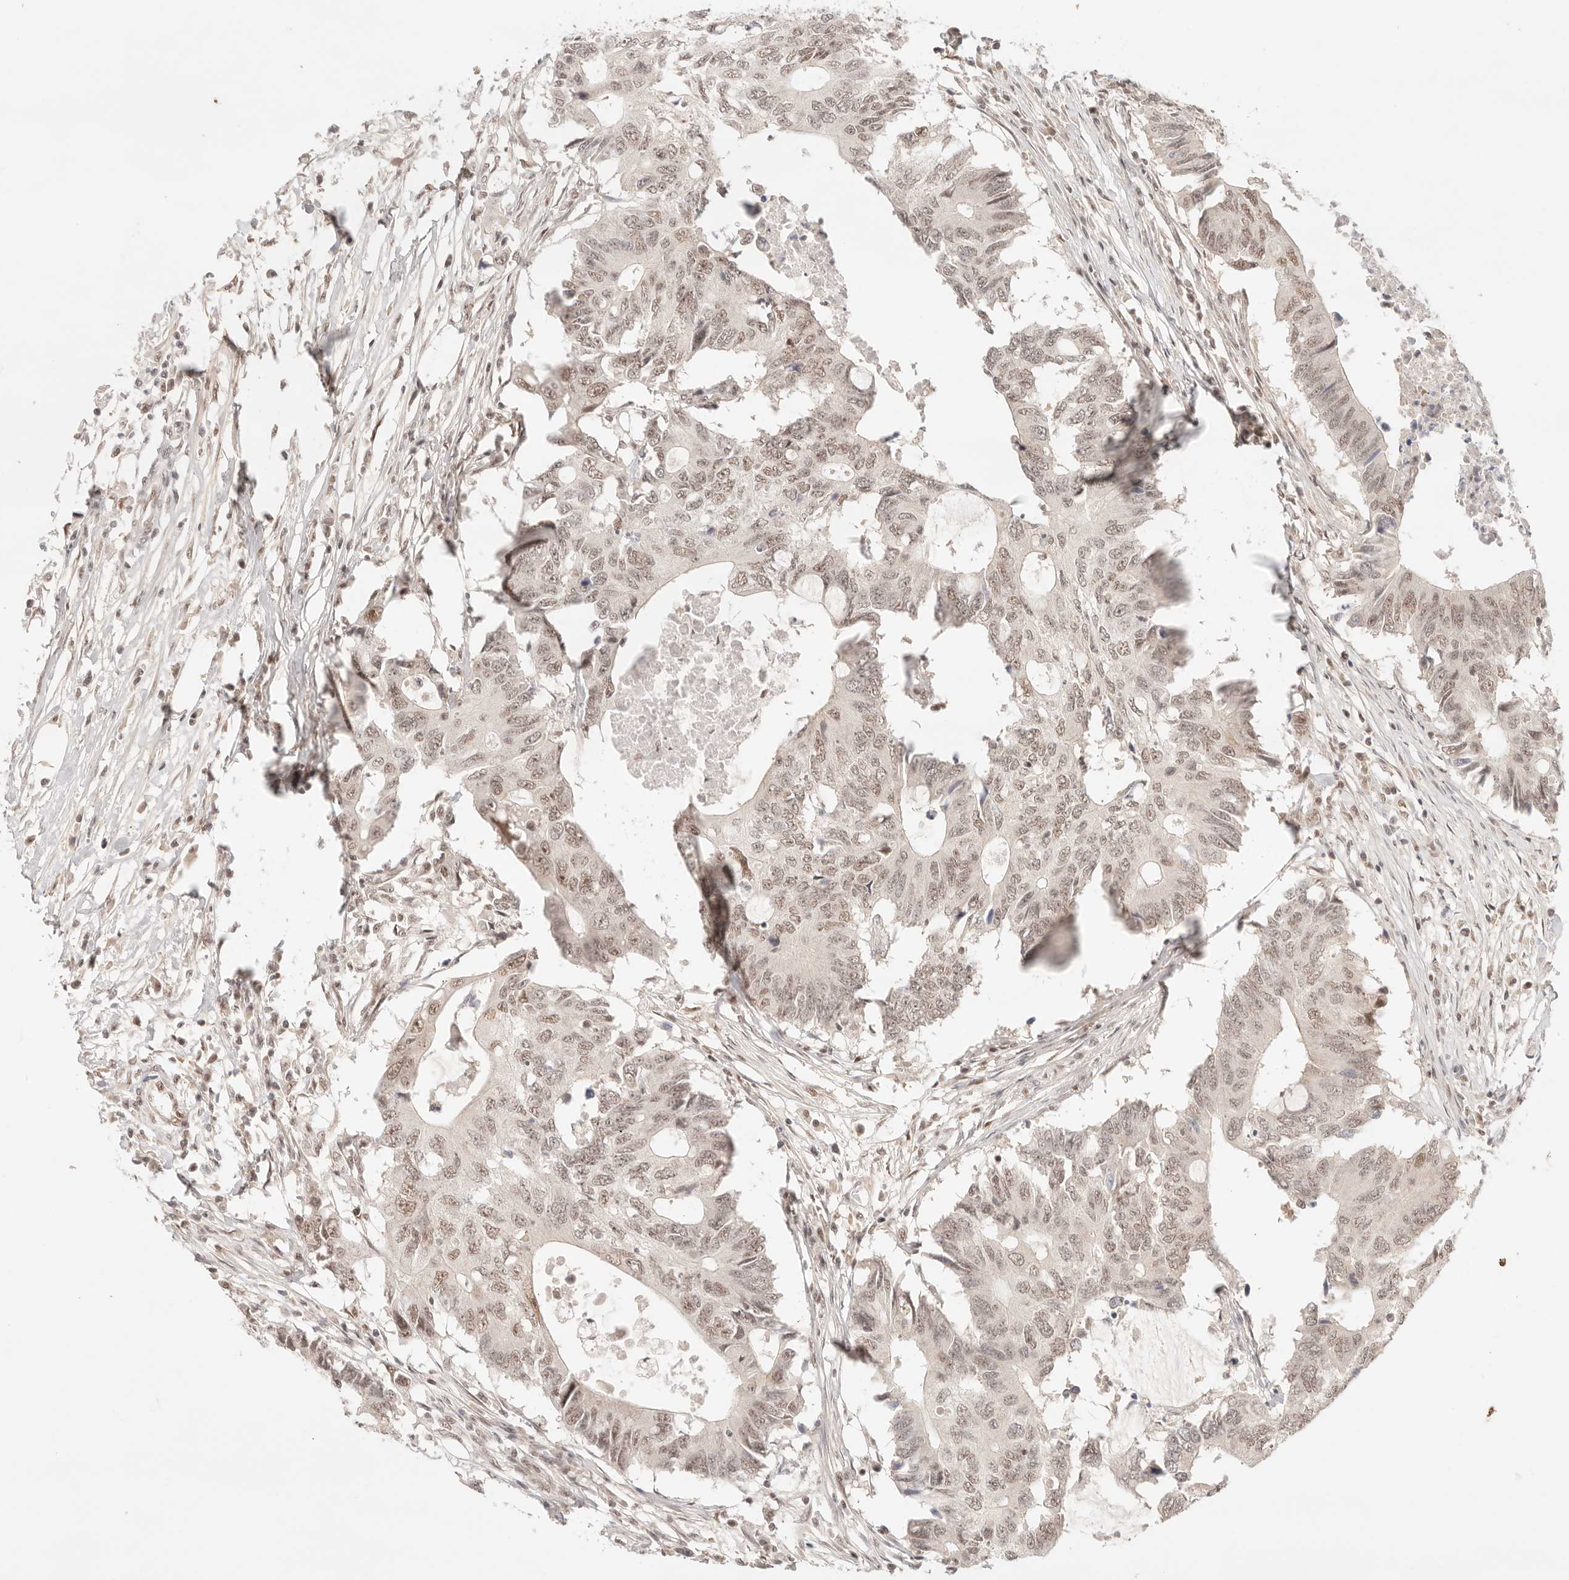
{"staining": {"intensity": "weak", "quantity": ">75%", "location": "nuclear"}, "tissue": "colorectal cancer", "cell_type": "Tumor cells", "image_type": "cancer", "snomed": [{"axis": "morphology", "description": "Adenocarcinoma, NOS"}, {"axis": "topography", "description": "Colon"}], "caption": "IHC photomicrograph of colorectal cancer (adenocarcinoma) stained for a protein (brown), which exhibits low levels of weak nuclear expression in approximately >75% of tumor cells.", "gene": "GTF2E2", "patient": {"sex": "male", "age": 71}}